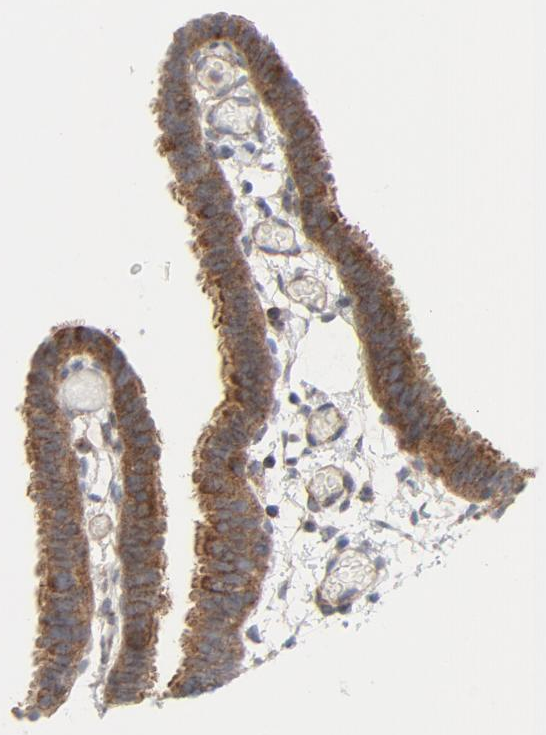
{"staining": {"intensity": "strong", "quantity": ">75%", "location": "cytoplasmic/membranous"}, "tissue": "fallopian tube", "cell_type": "Glandular cells", "image_type": "normal", "snomed": [{"axis": "morphology", "description": "Normal tissue, NOS"}, {"axis": "topography", "description": "Fallopian tube"}], "caption": "The immunohistochemical stain highlights strong cytoplasmic/membranous staining in glandular cells of unremarkable fallopian tube.", "gene": "TSG101", "patient": {"sex": "female", "age": 29}}